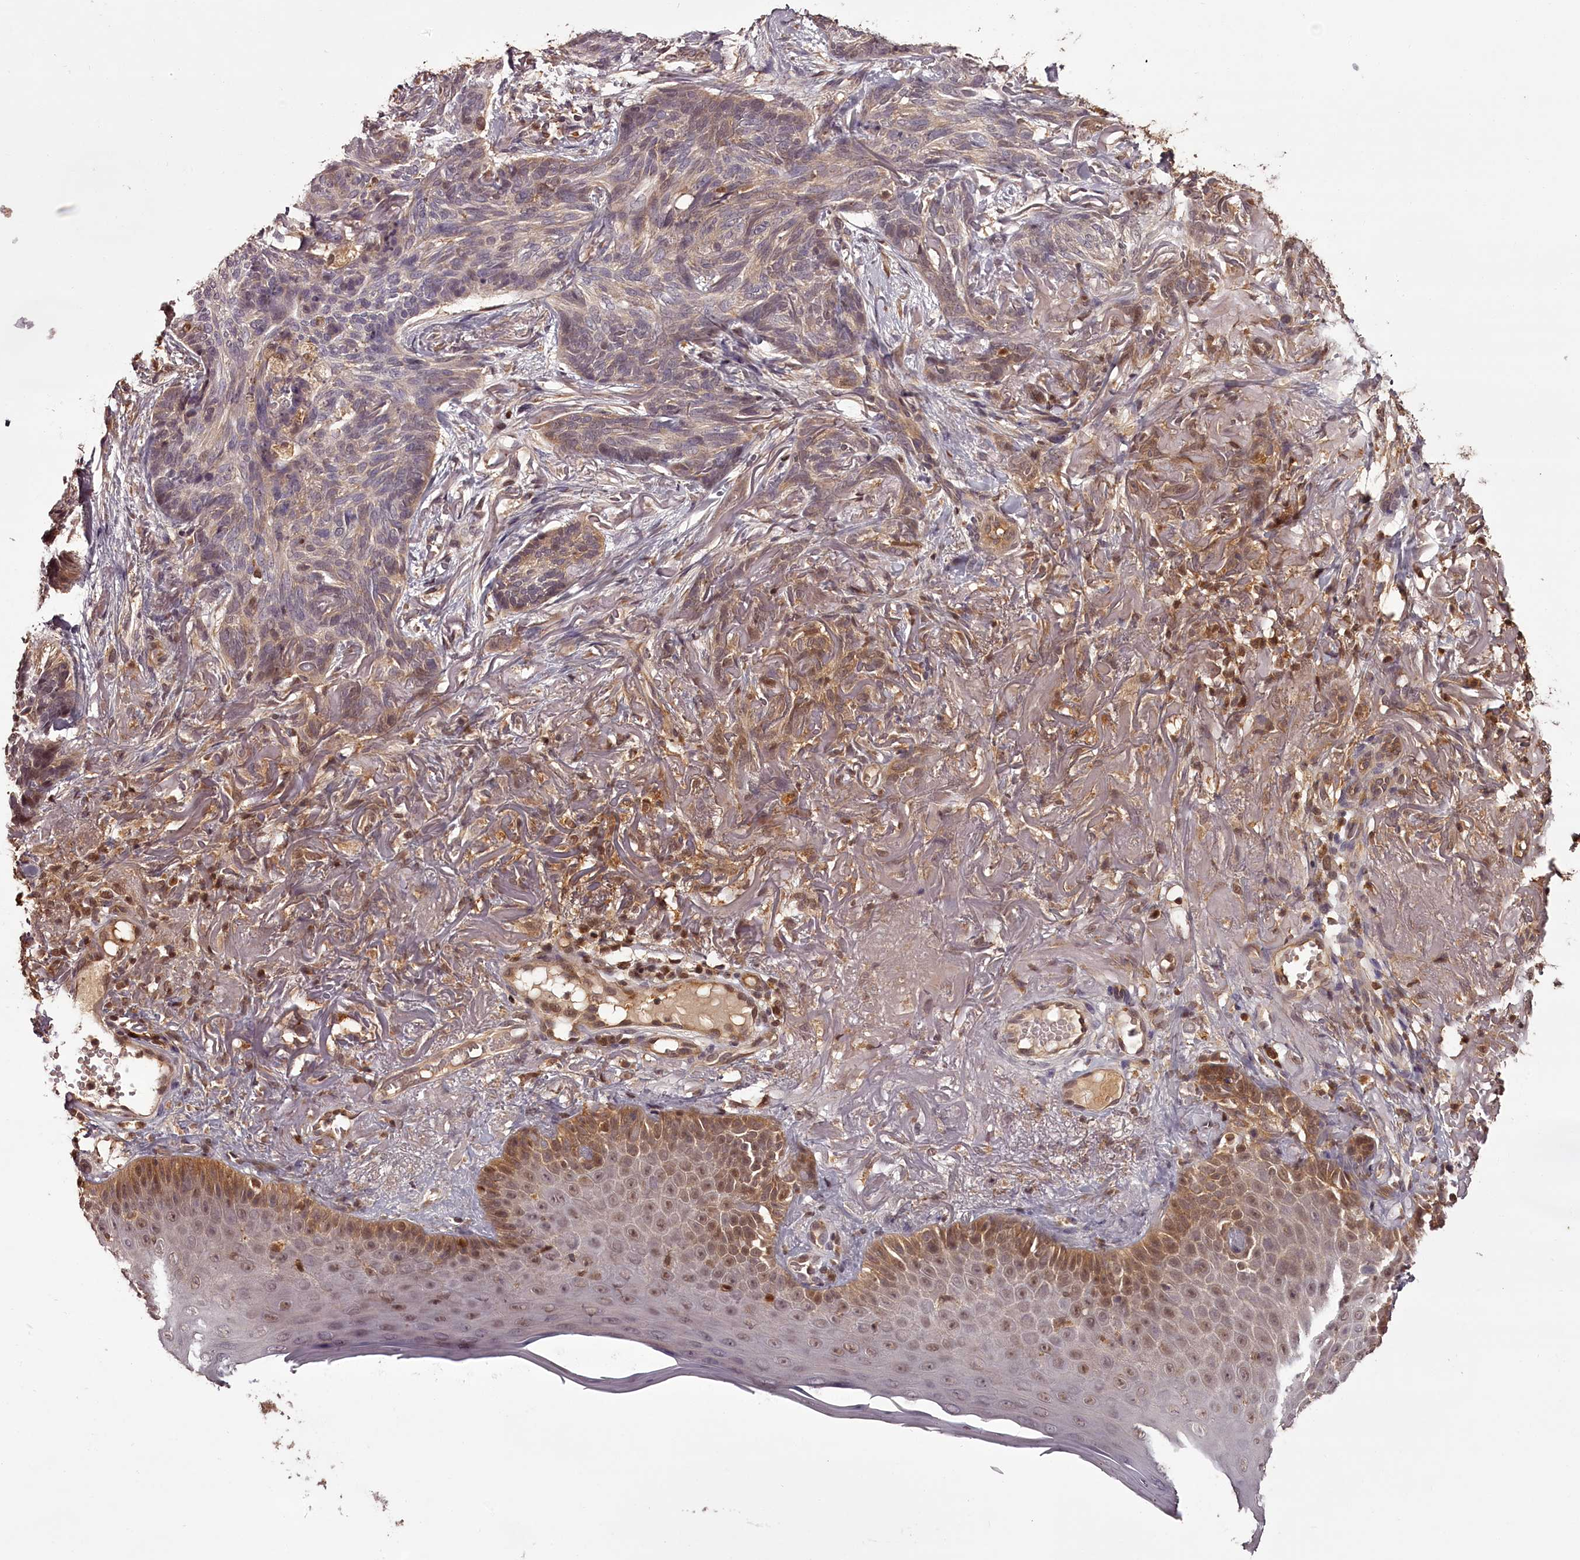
{"staining": {"intensity": "weak", "quantity": "25%-75%", "location": "cytoplasmic/membranous,nuclear"}, "tissue": "skin cancer", "cell_type": "Tumor cells", "image_type": "cancer", "snomed": [{"axis": "morphology", "description": "Normal tissue, NOS"}, {"axis": "morphology", "description": "Basal cell carcinoma"}, {"axis": "topography", "description": "Skin"}], "caption": "Immunohistochemical staining of human skin cancer reveals weak cytoplasmic/membranous and nuclear protein positivity in about 25%-75% of tumor cells.", "gene": "NPRL2", "patient": {"sex": "male", "age": 66}}